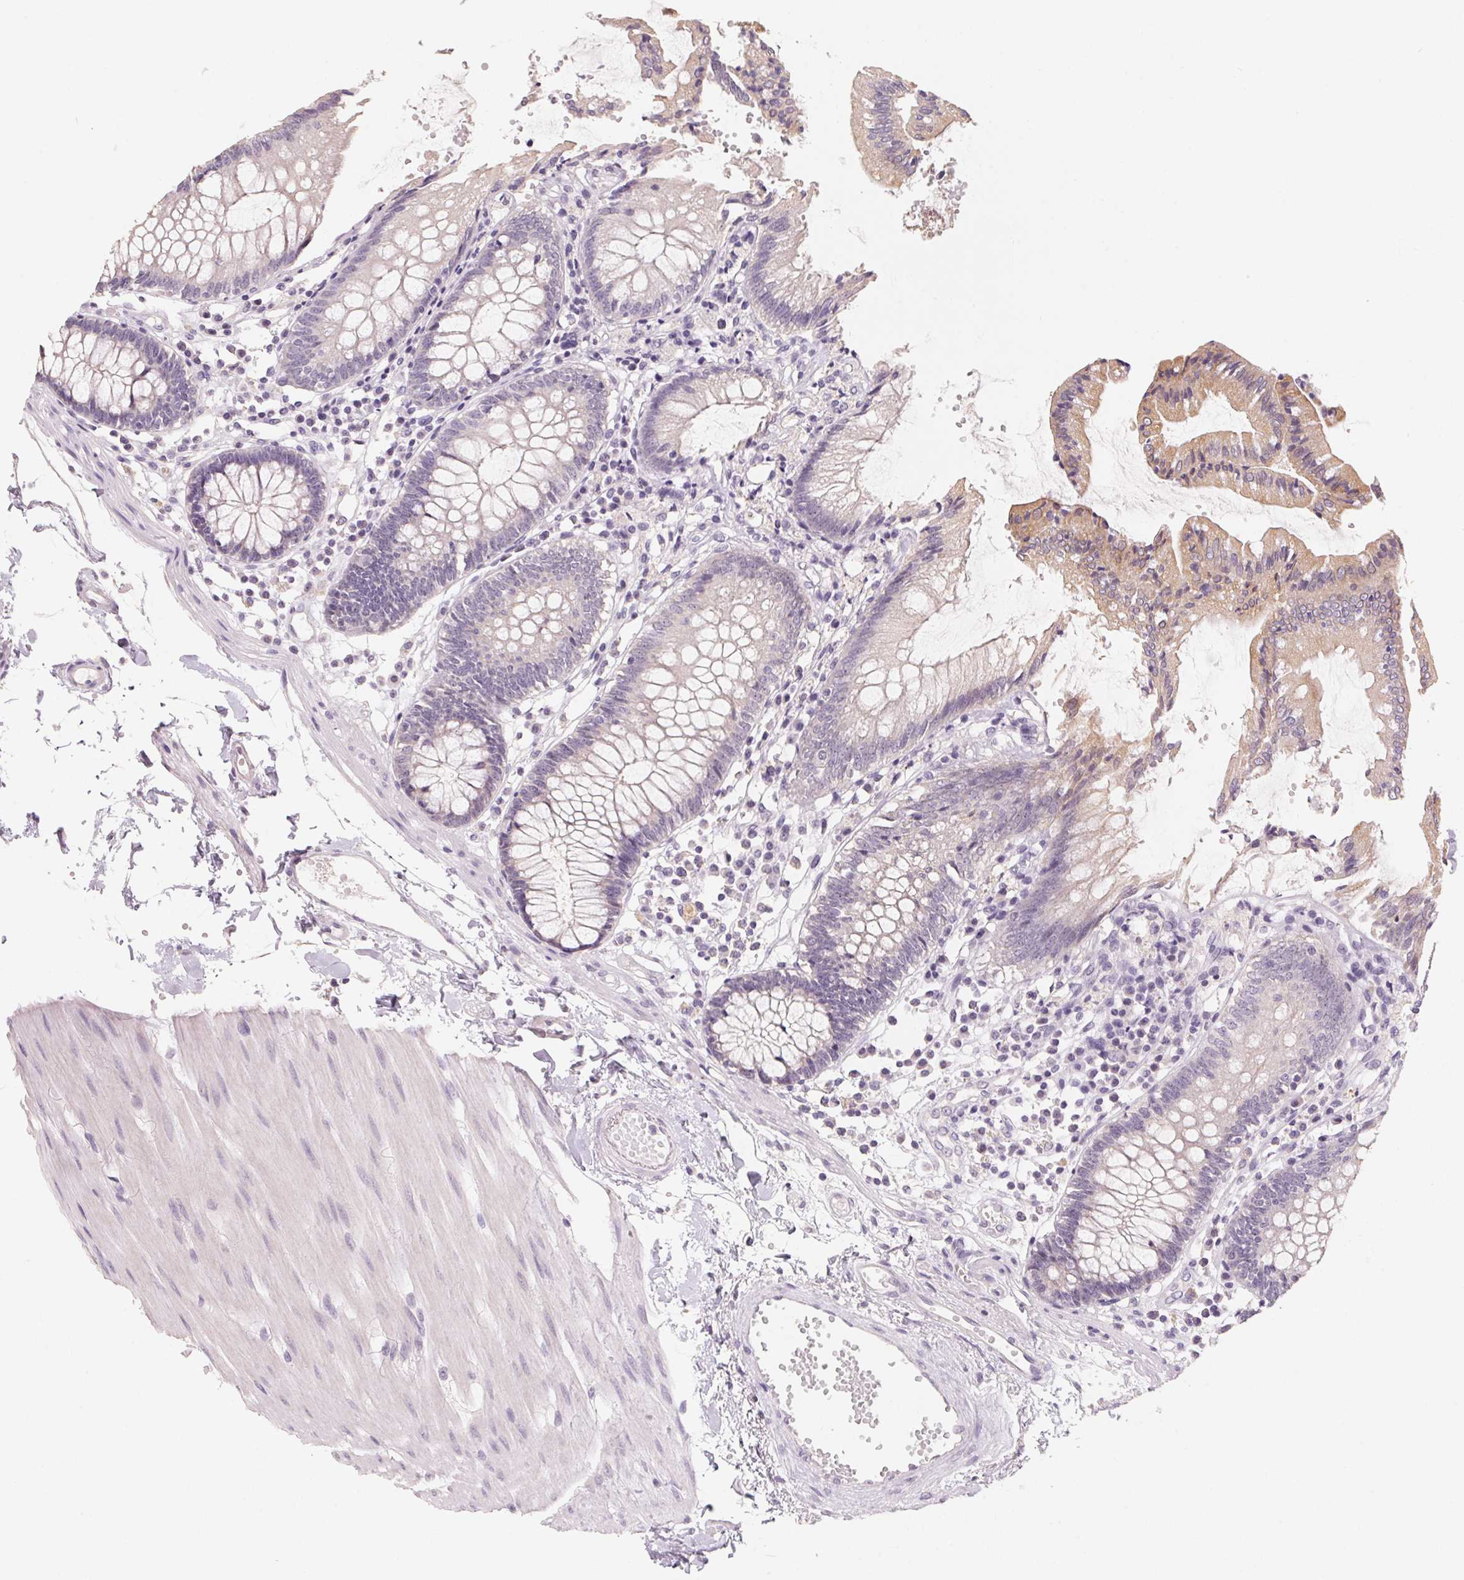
{"staining": {"intensity": "negative", "quantity": "none", "location": "none"}, "tissue": "colon", "cell_type": "Endothelial cells", "image_type": "normal", "snomed": [{"axis": "morphology", "description": "Normal tissue, NOS"}, {"axis": "morphology", "description": "Adenocarcinoma, NOS"}, {"axis": "topography", "description": "Colon"}], "caption": "Endothelial cells show no significant protein expression in normal colon. The staining was performed using DAB to visualize the protein expression in brown, while the nuclei were stained in blue with hematoxylin (Magnification: 20x).", "gene": "CAPZA3", "patient": {"sex": "male", "age": 83}}